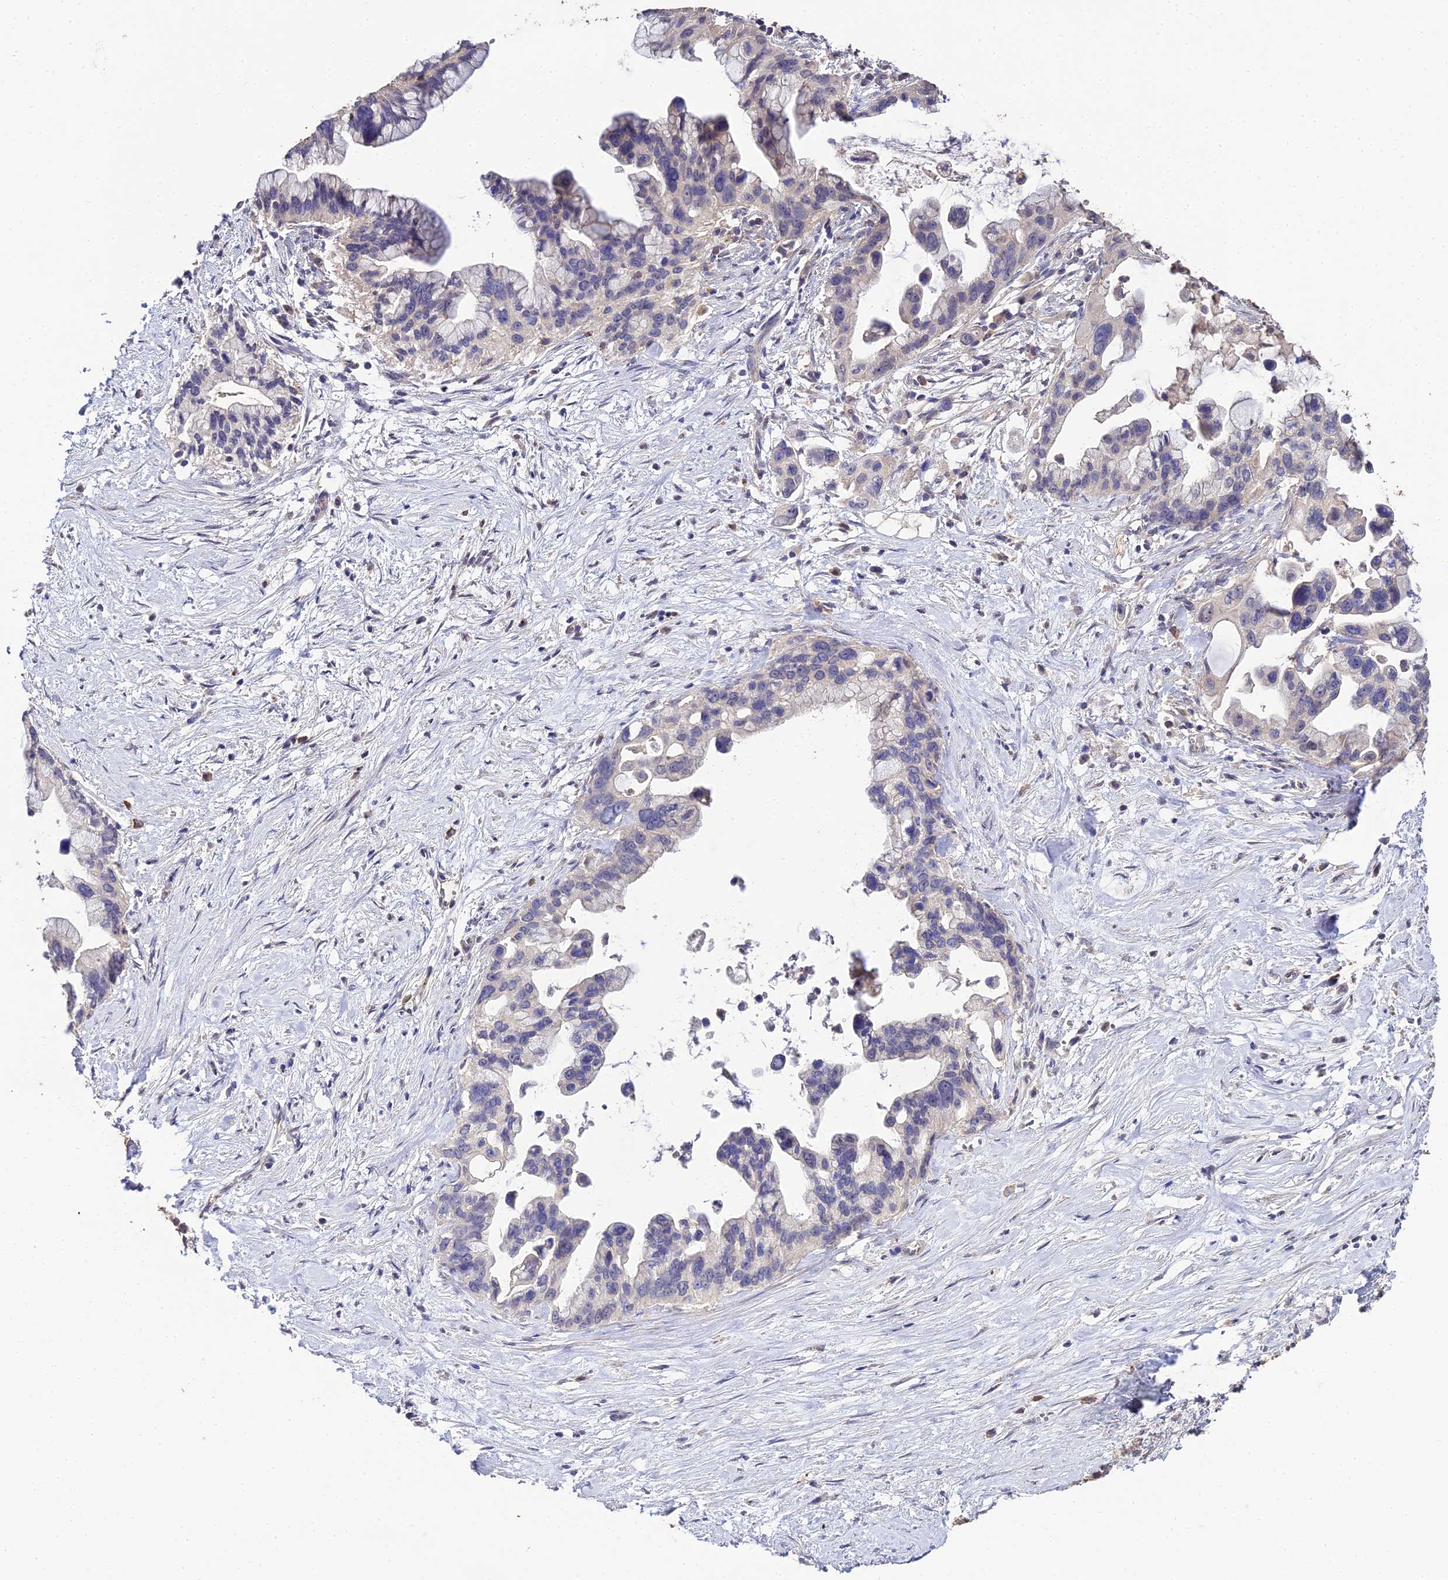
{"staining": {"intensity": "negative", "quantity": "none", "location": "none"}, "tissue": "pancreatic cancer", "cell_type": "Tumor cells", "image_type": "cancer", "snomed": [{"axis": "morphology", "description": "Adenocarcinoma, NOS"}, {"axis": "topography", "description": "Pancreas"}], "caption": "IHC image of neoplastic tissue: pancreatic cancer (adenocarcinoma) stained with DAB demonstrates no significant protein positivity in tumor cells.", "gene": "LSM5", "patient": {"sex": "female", "age": 83}}